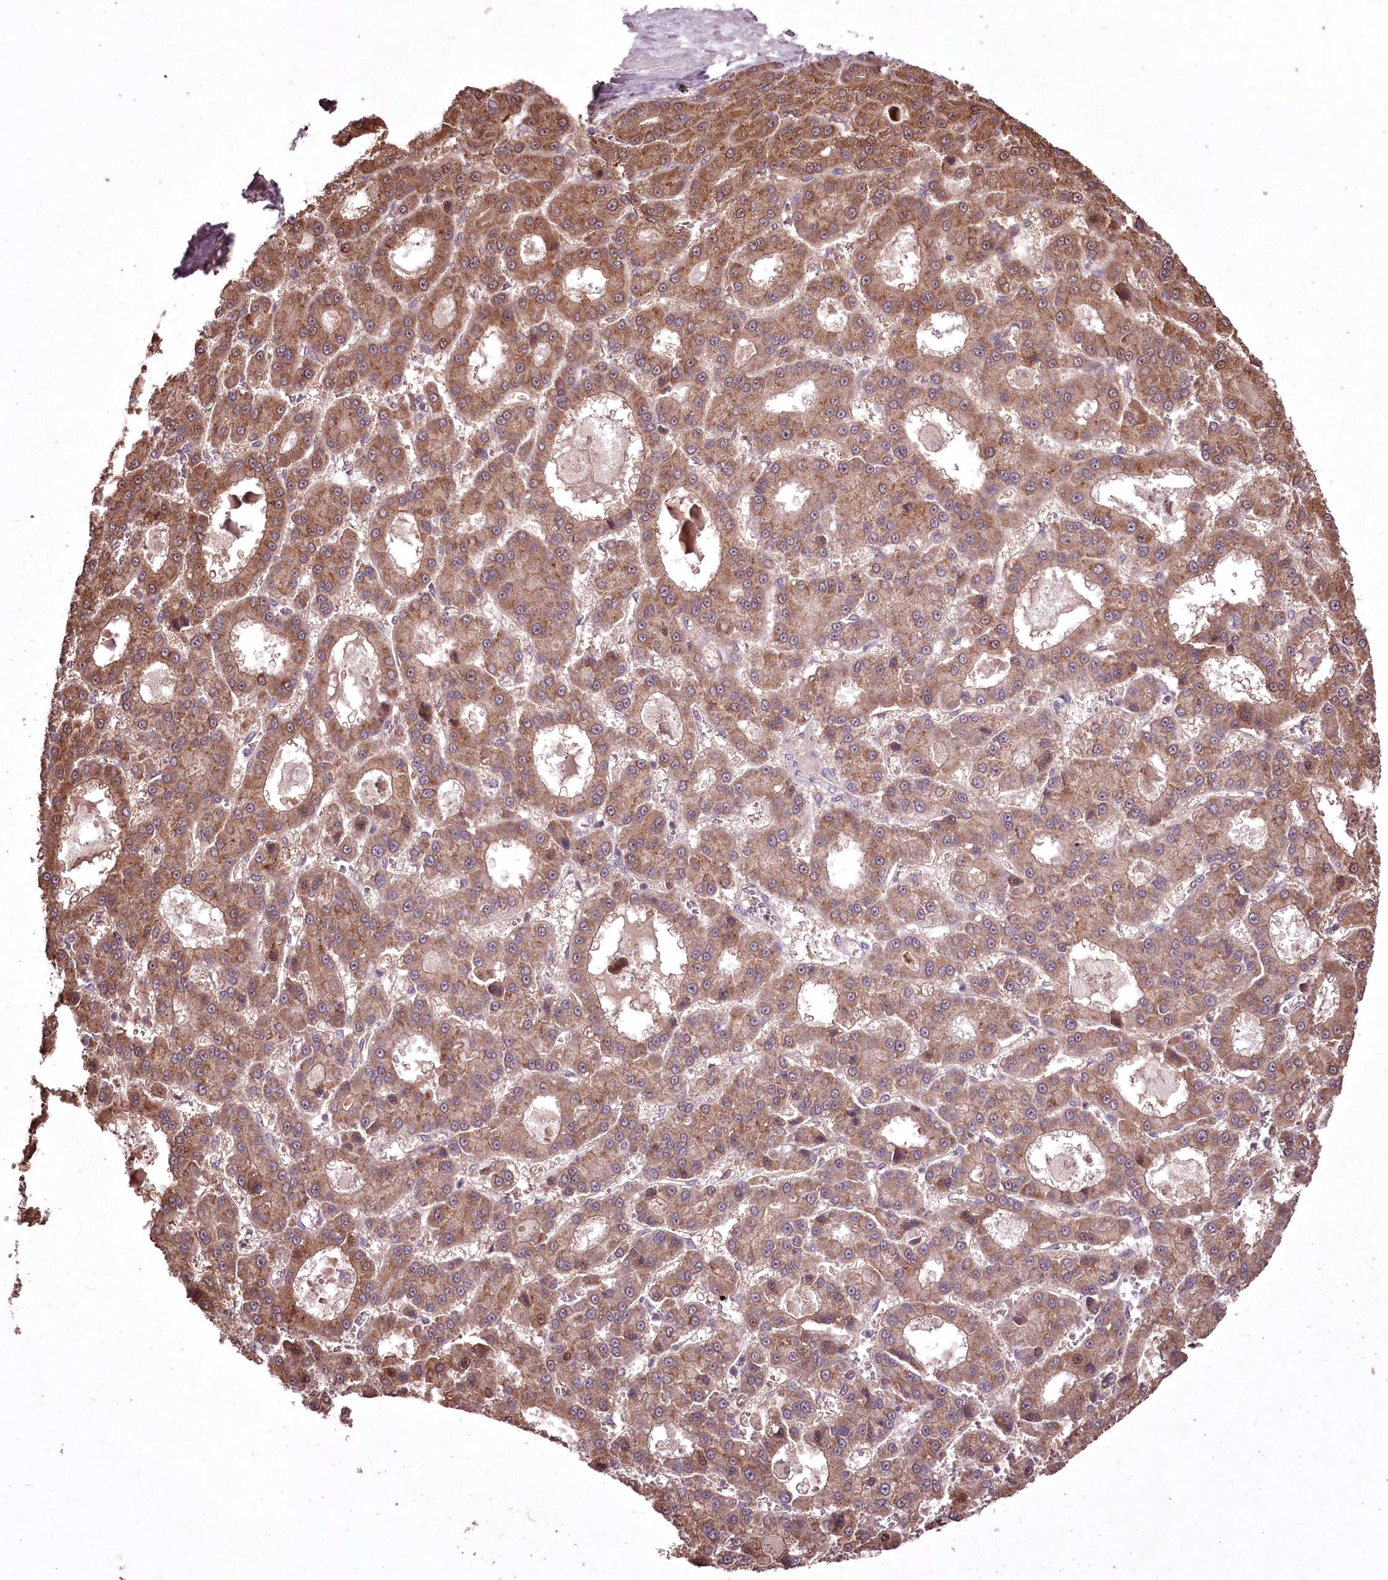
{"staining": {"intensity": "moderate", "quantity": ">75%", "location": "cytoplasmic/membranous"}, "tissue": "liver cancer", "cell_type": "Tumor cells", "image_type": "cancer", "snomed": [{"axis": "morphology", "description": "Carcinoma, Hepatocellular, NOS"}, {"axis": "topography", "description": "Liver"}], "caption": "Immunohistochemical staining of human liver cancer (hepatocellular carcinoma) exhibits moderate cytoplasmic/membranous protein positivity in approximately >75% of tumor cells.", "gene": "ADRA1D", "patient": {"sex": "male", "age": 70}}